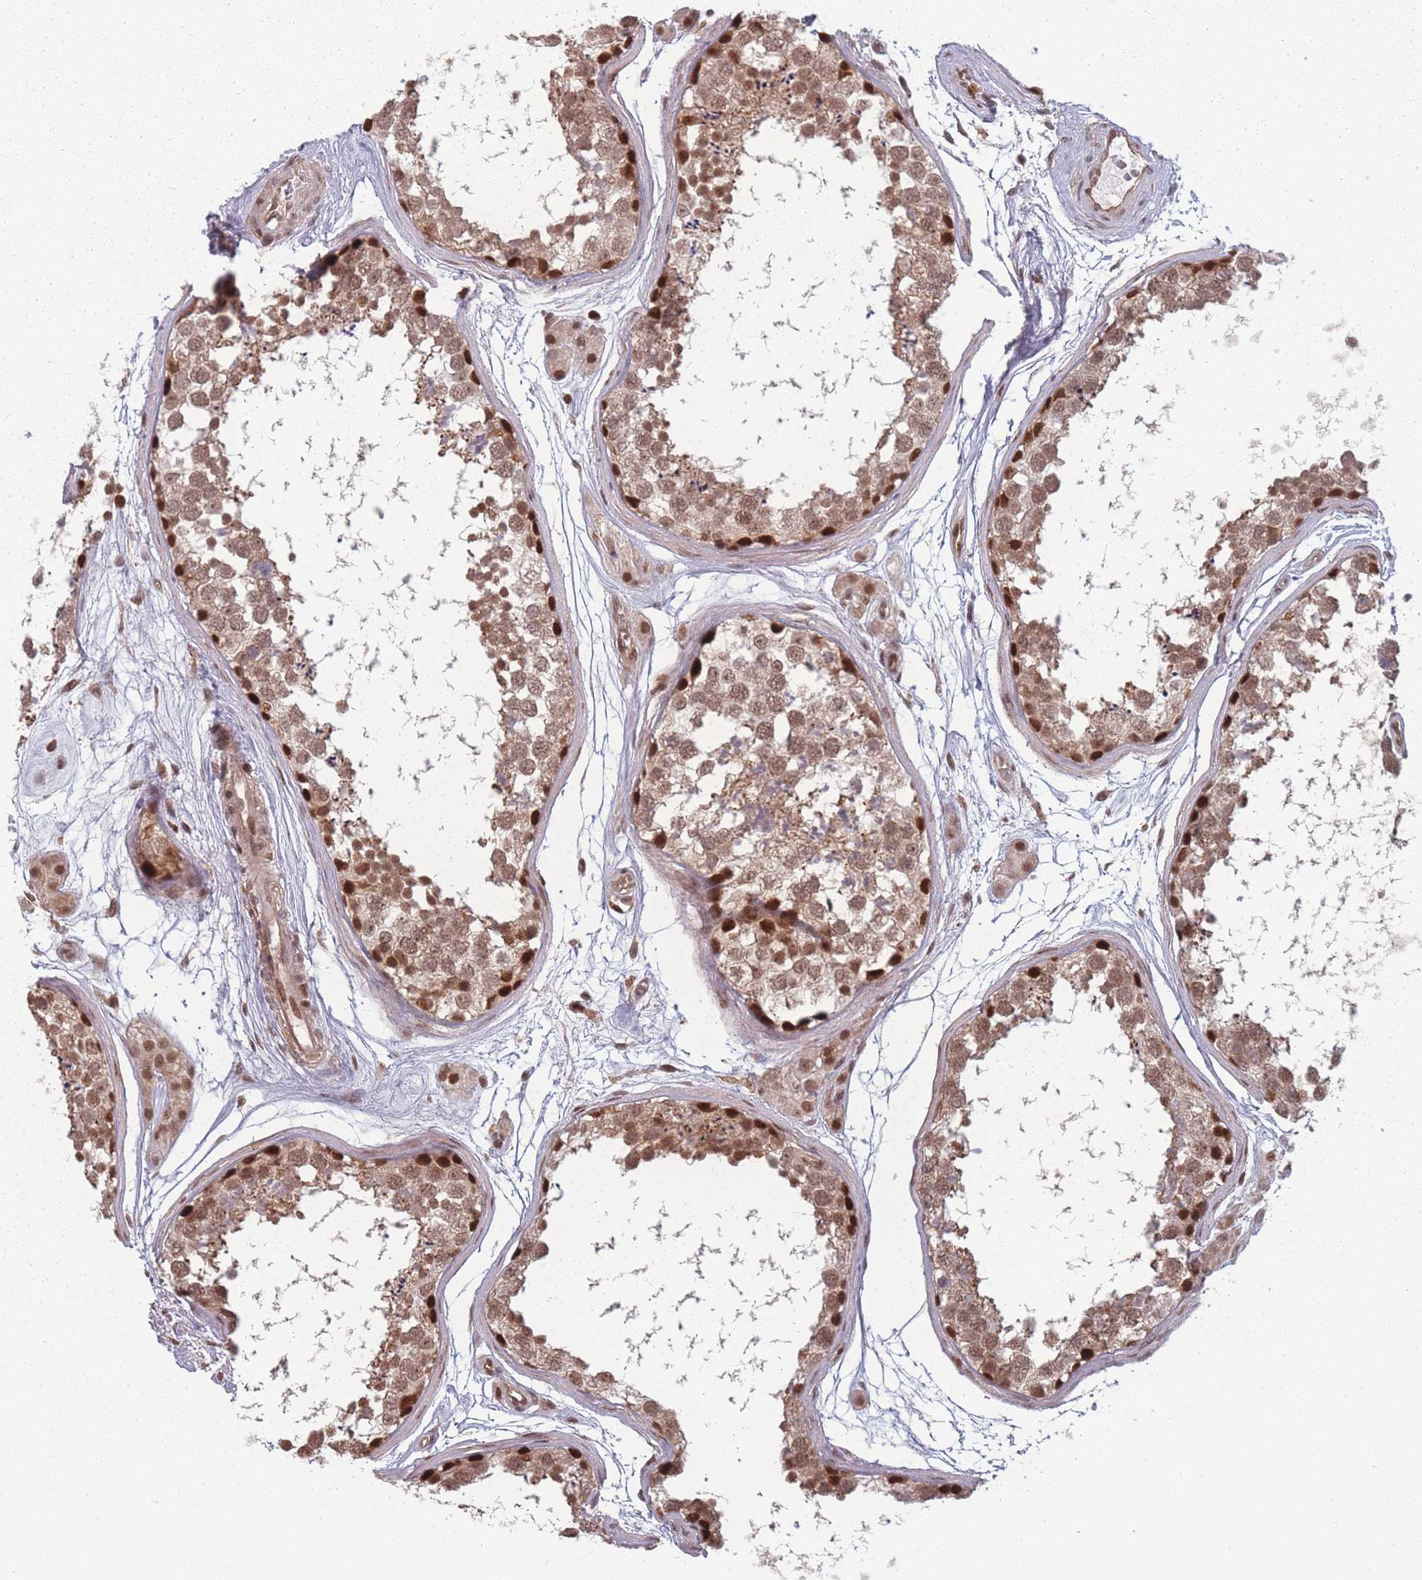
{"staining": {"intensity": "strong", "quantity": ">75%", "location": "cytoplasmic/membranous,nuclear"}, "tissue": "testis", "cell_type": "Cells in seminiferous ducts", "image_type": "normal", "snomed": [{"axis": "morphology", "description": "Normal tissue, NOS"}, {"axis": "topography", "description": "Testis"}], "caption": "Approximately >75% of cells in seminiferous ducts in unremarkable human testis display strong cytoplasmic/membranous,nuclear protein expression as visualized by brown immunohistochemical staining.", "gene": "WDR55", "patient": {"sex": "male", "age": 56}}